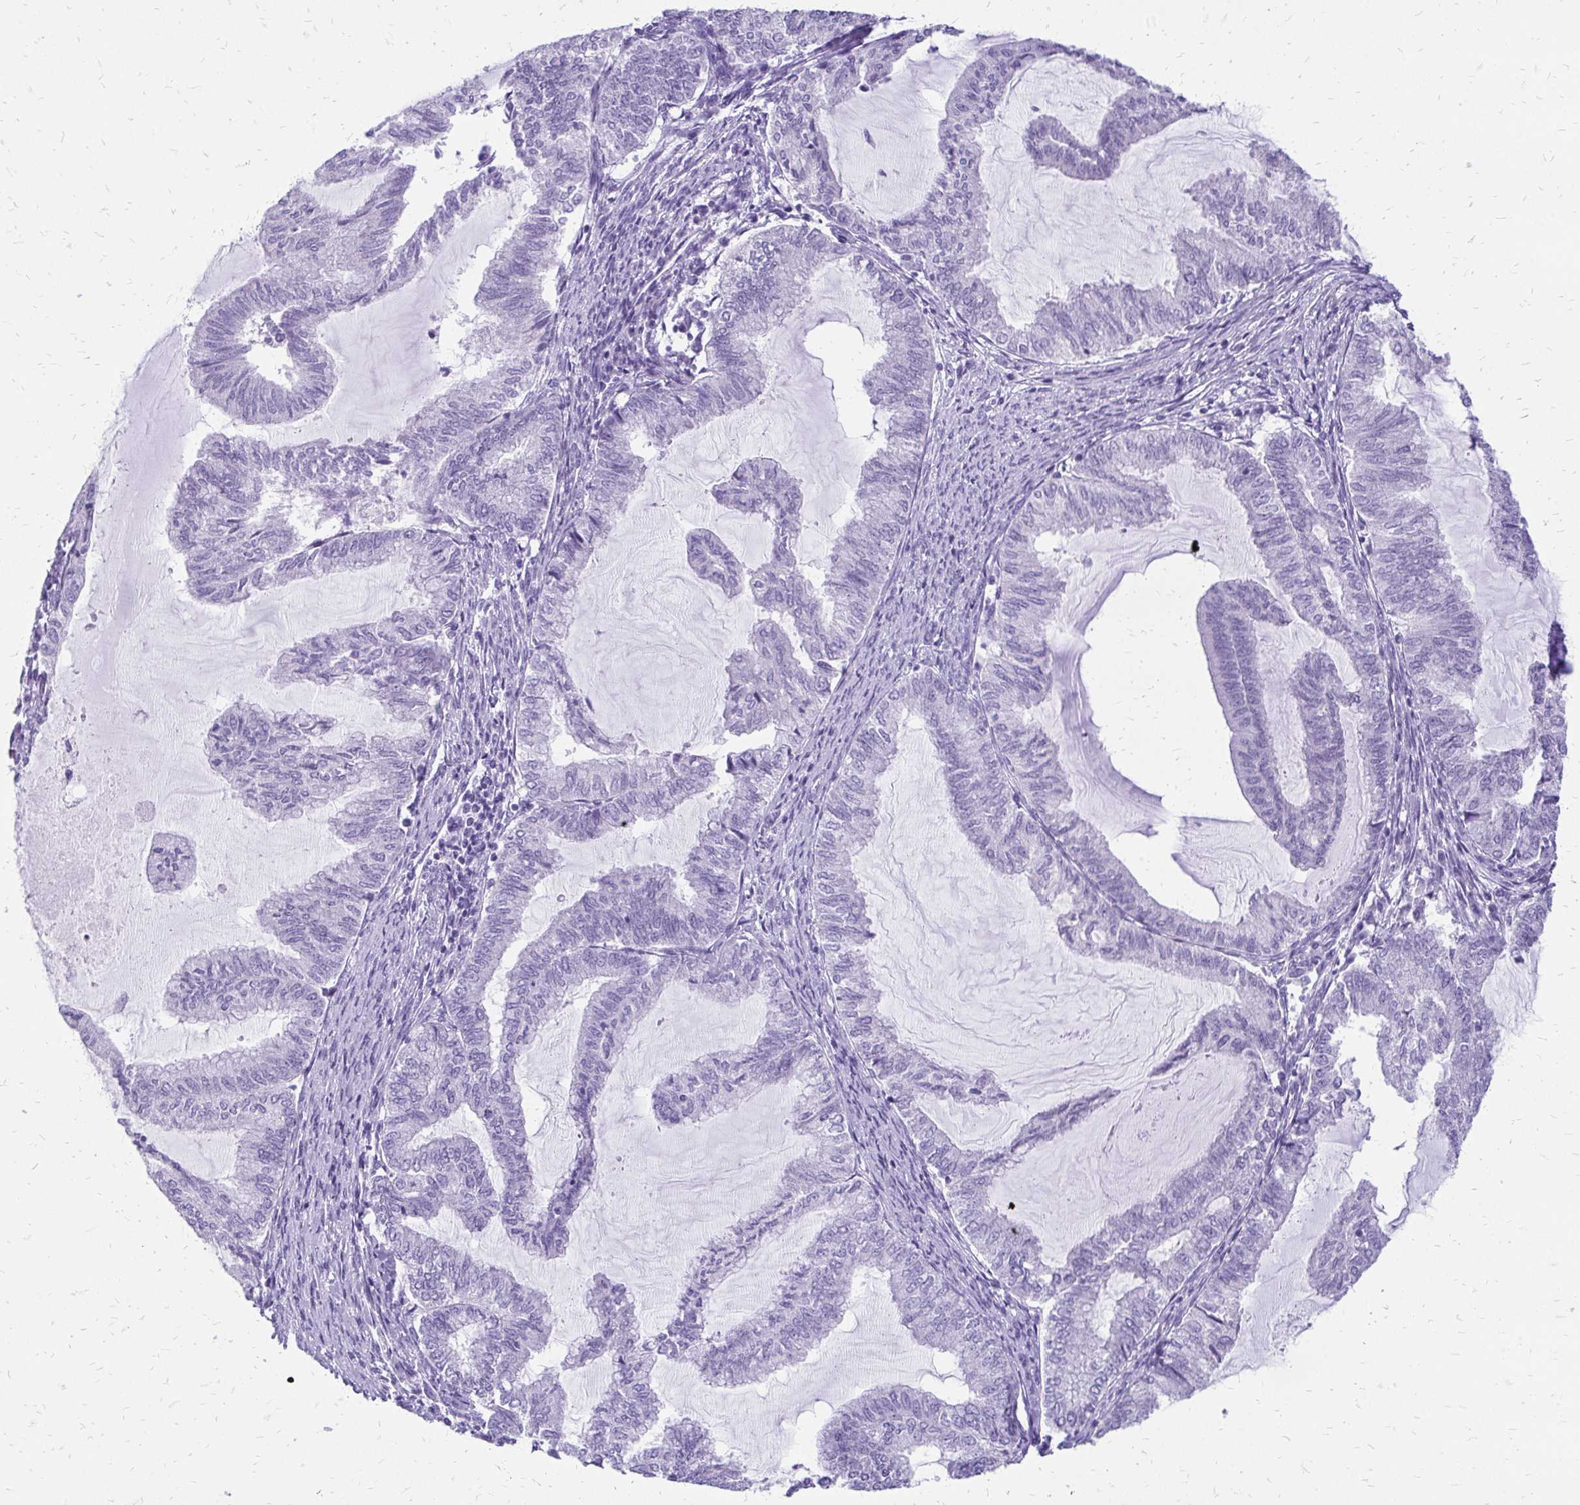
{"staining": {"intensity": "negative", "quantity": "none", "location": "none"}, "tissue": "endometrial cancer", "cell_type": "Tumor cells", "image_type": "cancer", "snomed": [{"axis": "morphology", "description": "Adenocarcinoma, NOS"}, {"axis": "topography", "description": "Endometrium"}], "caption": "A high-resolution photomicrograph shows IHC staining of adenocarcinoma (endometrial), which displays no significant positivity in tumor cells. (DAB (3,3'-diaminobenzidine) immunohistochemistry visualized using brightfield microscopy, high magnification).", "gene": "SLC32A1", "patient": {"sex": "female", "age": 79}}